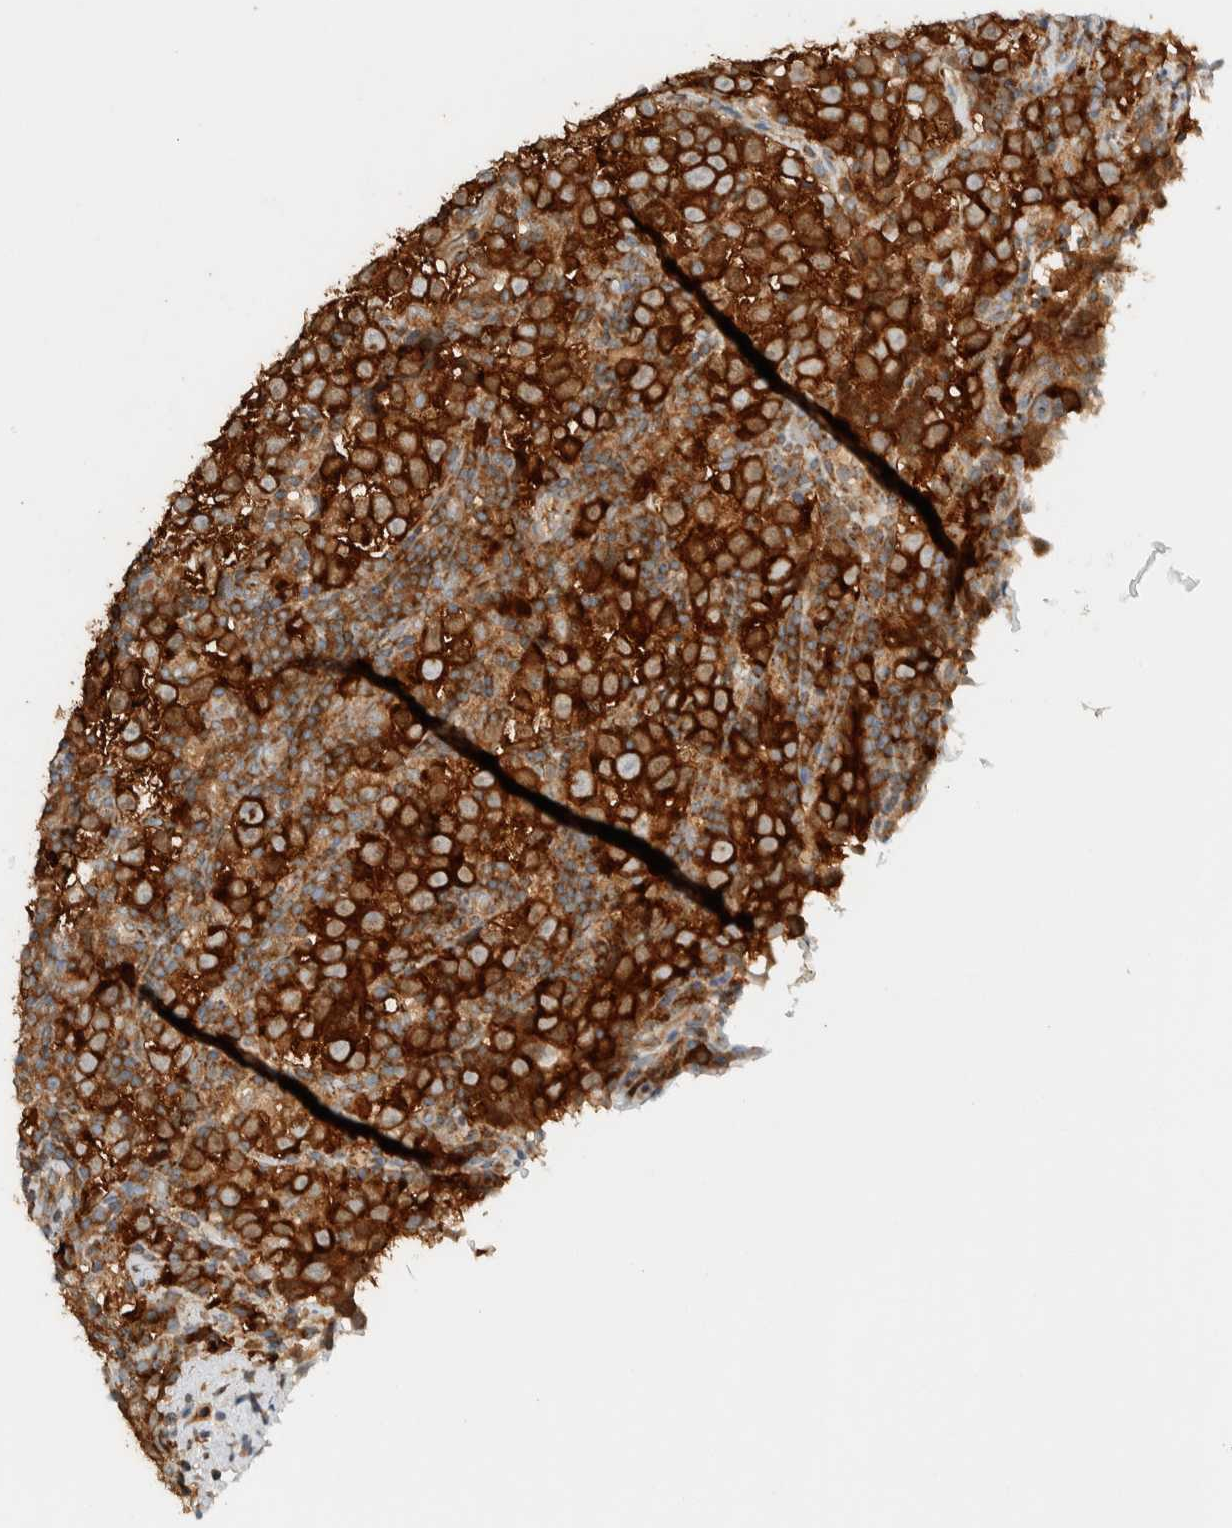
{"staining": {"intensity": "strong", "quantity": ">75%", "location": "cytoplasmic/membranous"}, "tissue": "testis cancer", "cell_type": "Tumor cells", "image_type": "cancer", "snomed": [{"axis": "morphology", "description": "Normal tissue, NOS"}, {"axis": "morphology", "description": "Seminoma, NOS"}, {"axis": "topography", "description": "Testis"}], "caption": "Protein staining reveals strong cytoplasmic/membranous positivity in approximately >75% of tumor cells in seminoma (testis). (DAB IHC, brown staining for protein, blue staining for nuclei).", "gene": "ARFGEF1", "patient": {"sex": "male", "age": 43}}